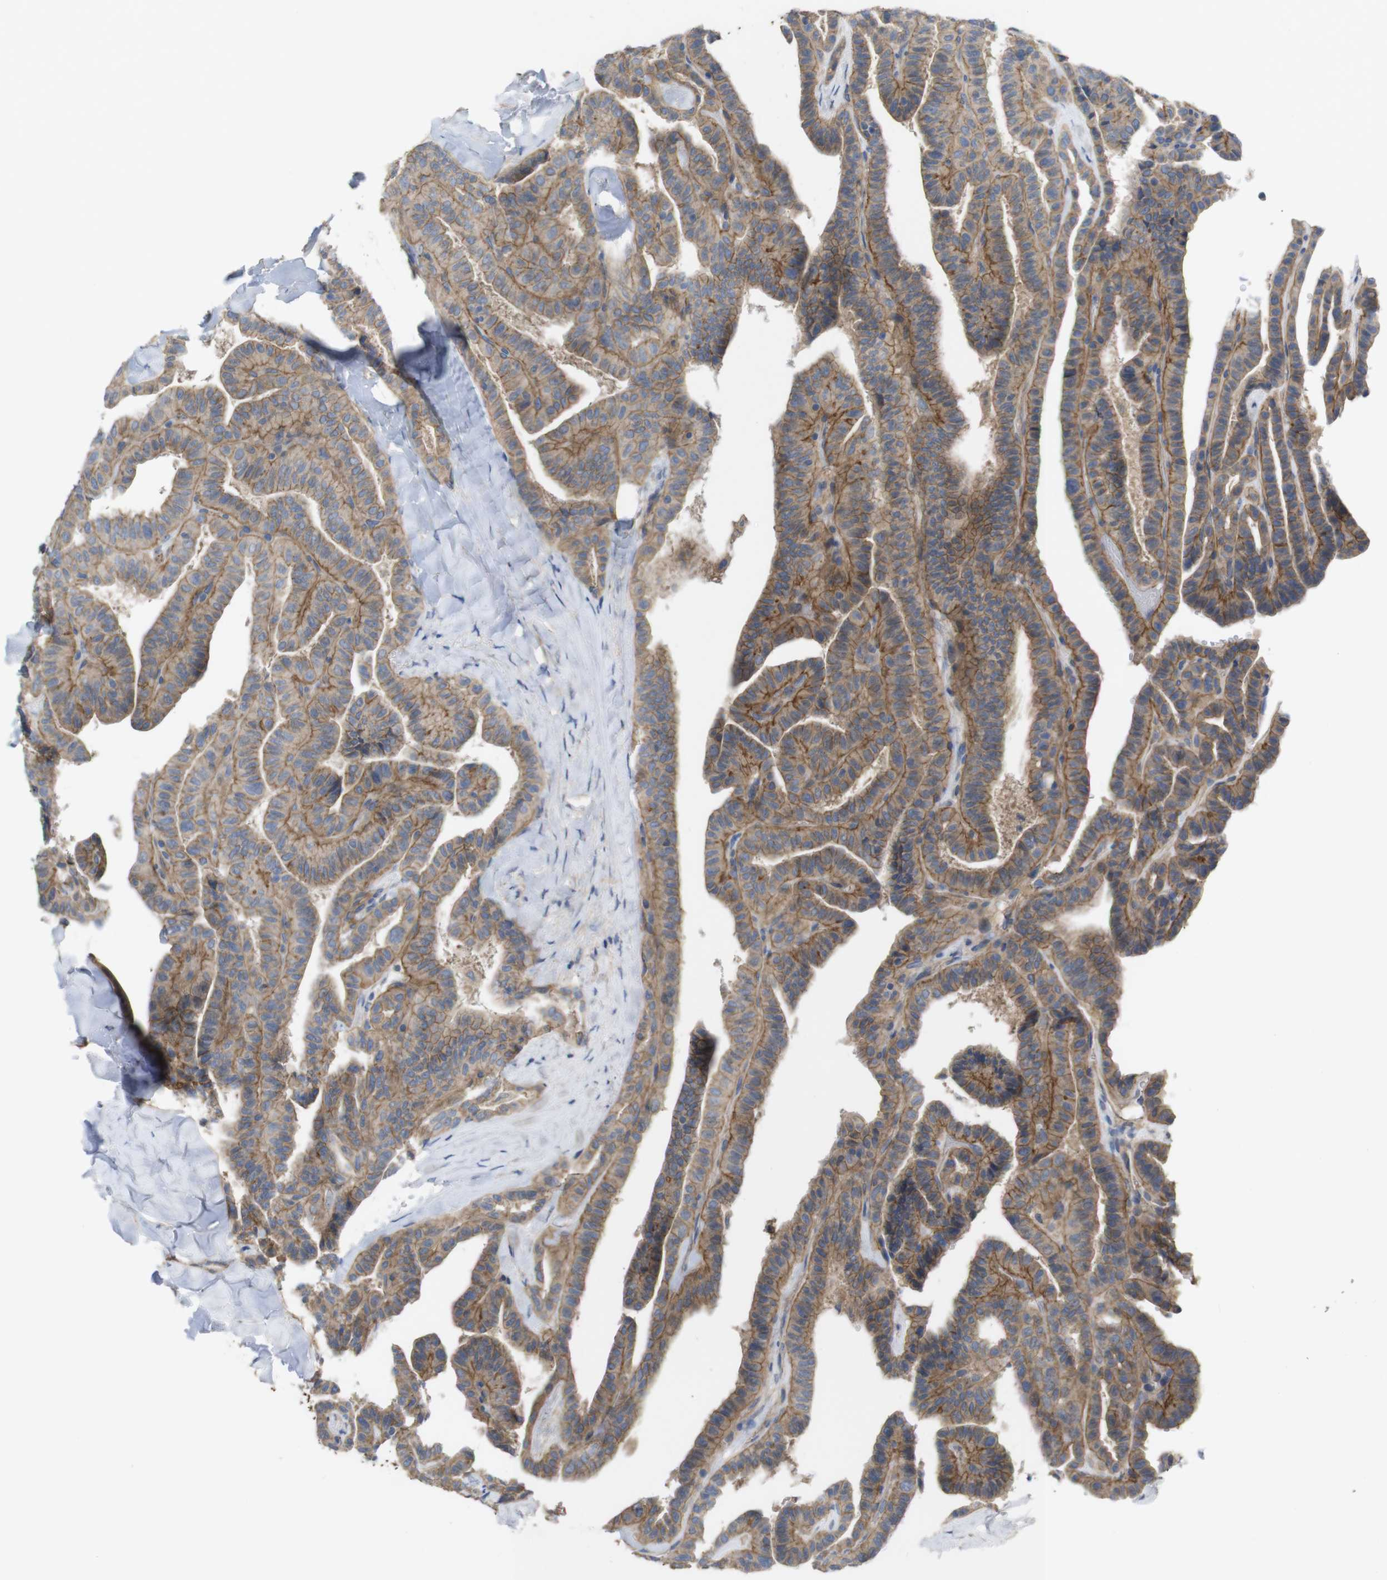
{"staining": {"intensity": "moderate", "quantity": ">75%", "location": "cytoplasmic/membranous"}, "tissue": "thyroid cancer", "cell_type": "Tumor cells", "image_type": "cancer", "snomed": [{"axis": "morphology", "description": "Papillary adenocarcinoma, NOS"}, {"axis": "topography", "description": "Thyroid gland"}], "caption": "Protein analysis of thyroid cancer (papillary adenocarcinoma) tissue exhibits moderate cytoplasmic/membranous positivity in about >75% of tumor cells. The staining was performed using DAB (3,3'-diaminobenzidine), with brown indicating positive protein expression. Nuclei are stained blue with hematoxylin.", "gene": "KIDINS220", "patient": {"sex": "male", "age": 77}}